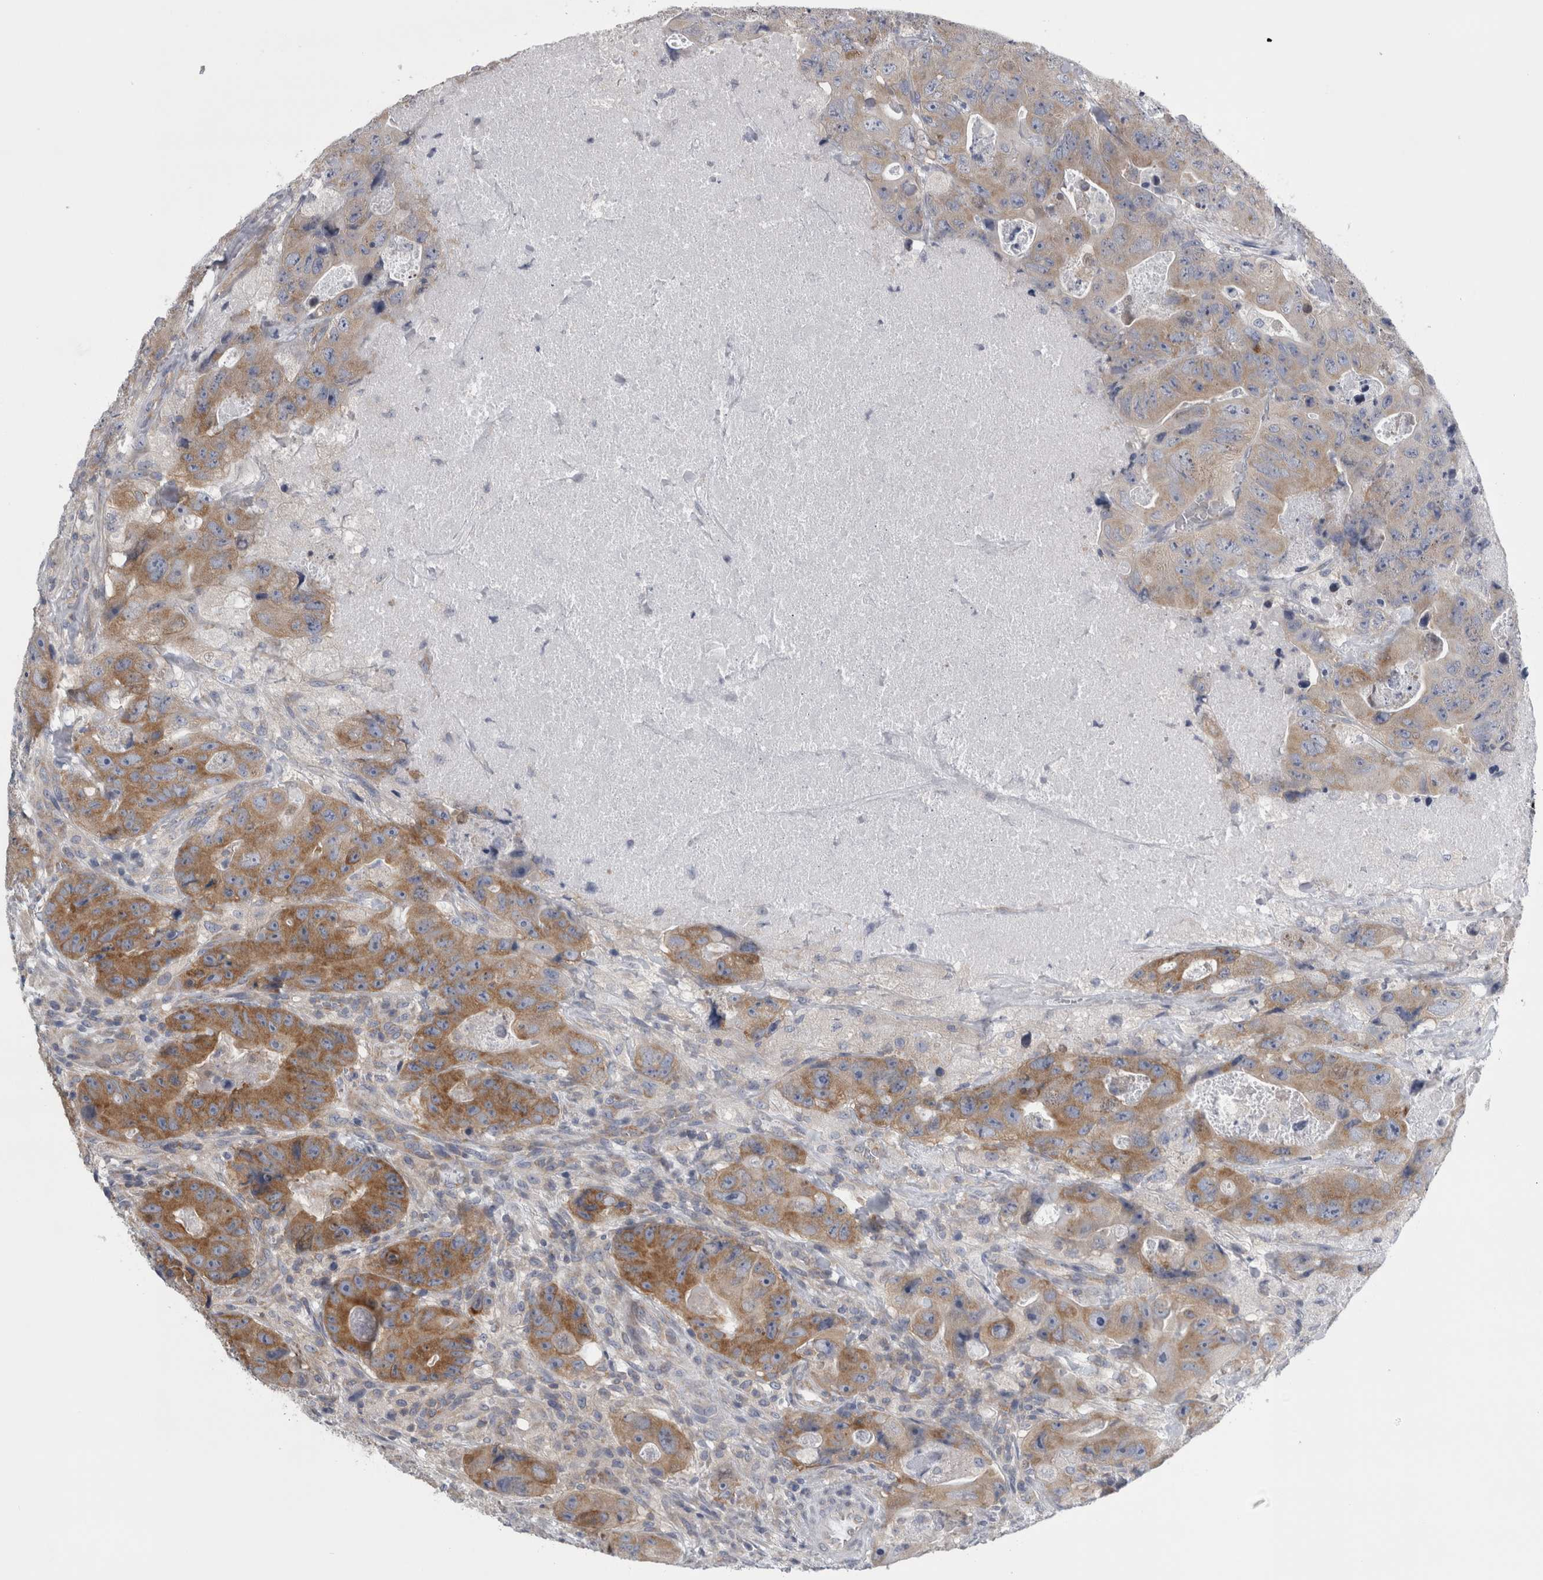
{"staining": {"intensity": "moderate", "quantity": "<25%", "location": "cytoplasmic/membranous"}, "tissue": "colorectal cancer", "cell_type": "Tumor cells", "image_type": "cancer", "snomed": [{"axis": "morphology", "description": "Adenocarcinoma, NOS"}, {"axis": "topography", "description": "Colon"}], "caption": "Protein expression analysis of adenocarcinoma (colorectal) exhibits moderate cytoplasmic/membranous positivity in about <25% of tumor cells. Ihc stains the protein in brown and the nuclei are stained blue.", "gene": "PRRC2C", "patient": {"sex": "female", "age": 46}}